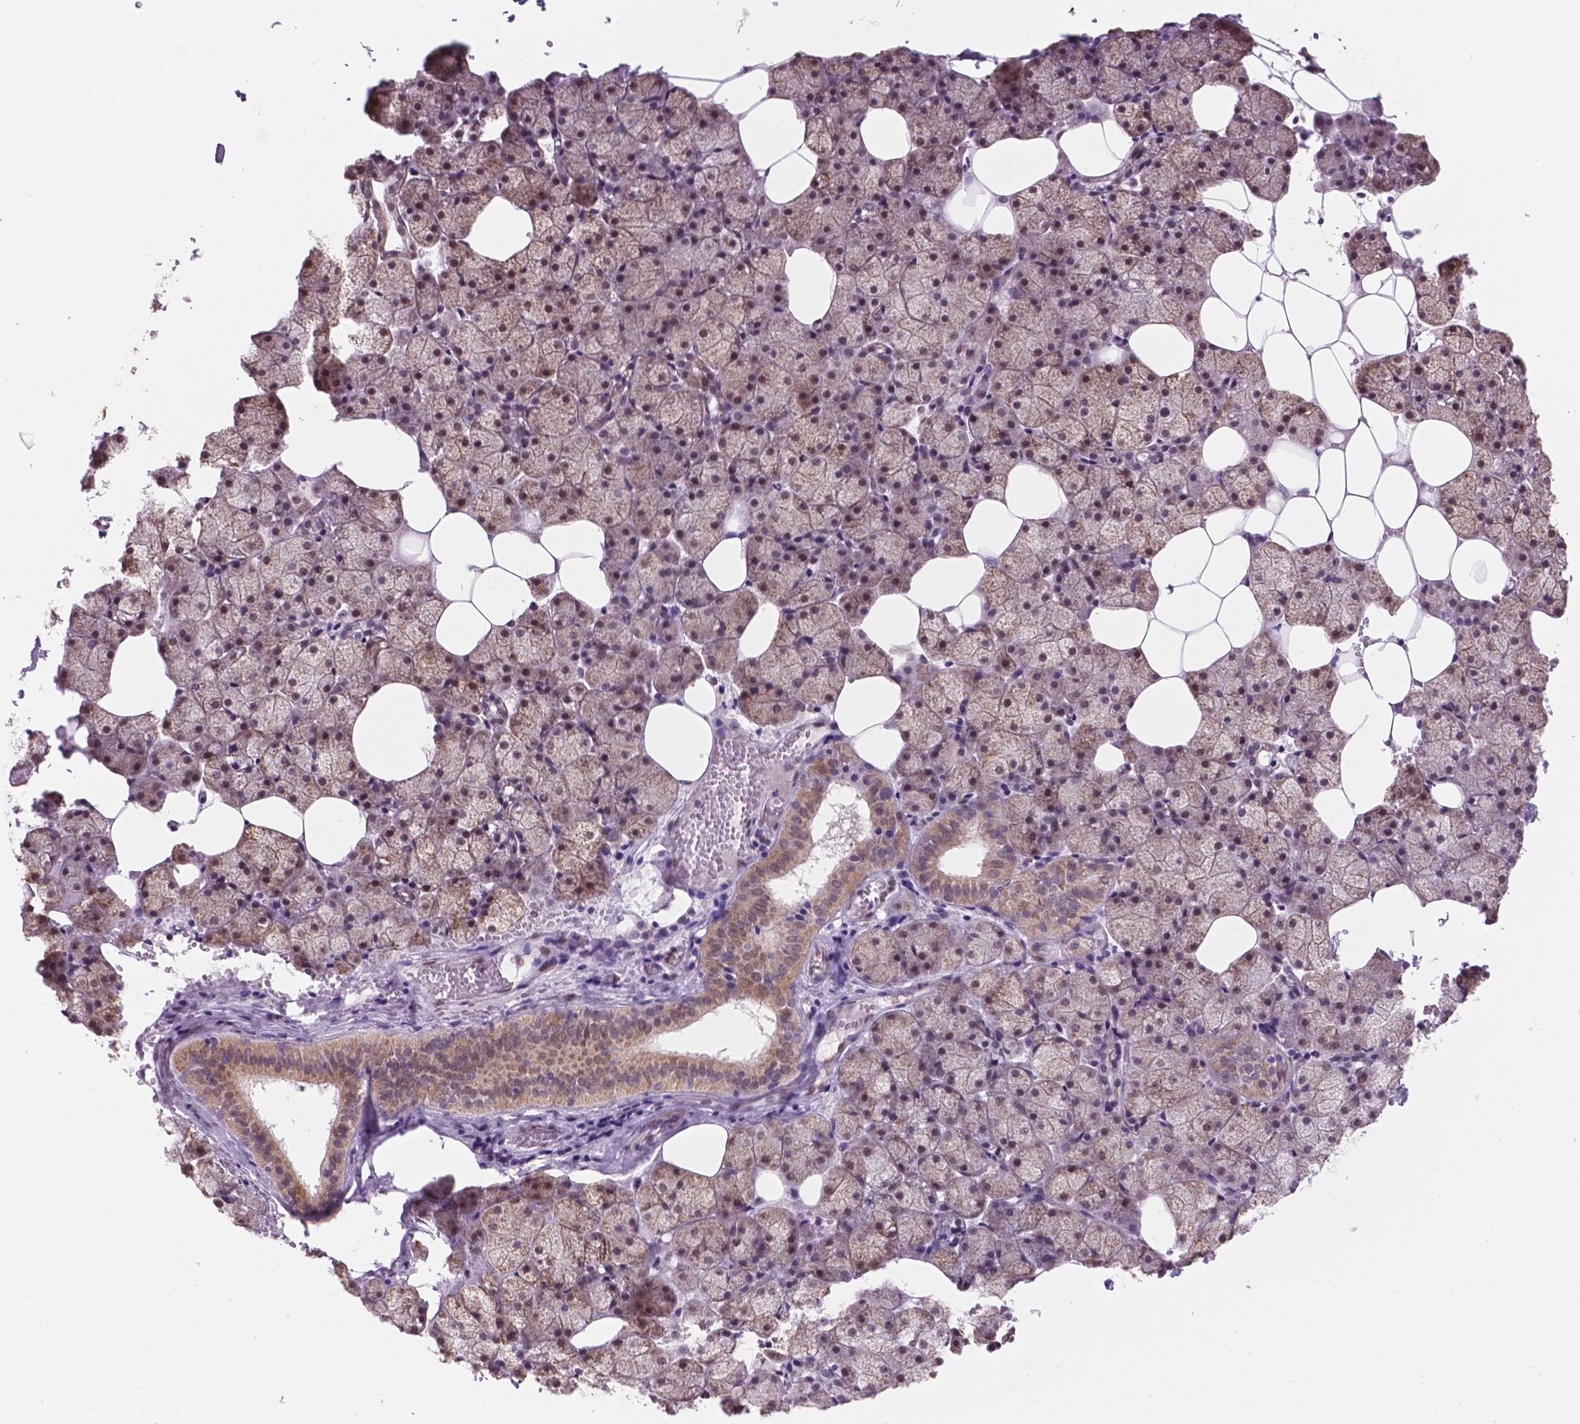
{"staining": {"intensity": "moderate", "quantity": "25%-75%", "location": "nuclear"}, "tissue": "salivary gland", "cell_type": "Glandular cells", "image_type": "normal", "snomed": [{"axis": "morphology", "description": "Normal tissue, NOS"}, {"axis": "topography", "description": "Salivary gland"}], "caption": "The image displays staining of normal salivary gland, revealing moderate nuclear protein expression (brown color) within glandular cells.", "gene": "C18orf21", "patient": {"sex": "male", "age": 38}}